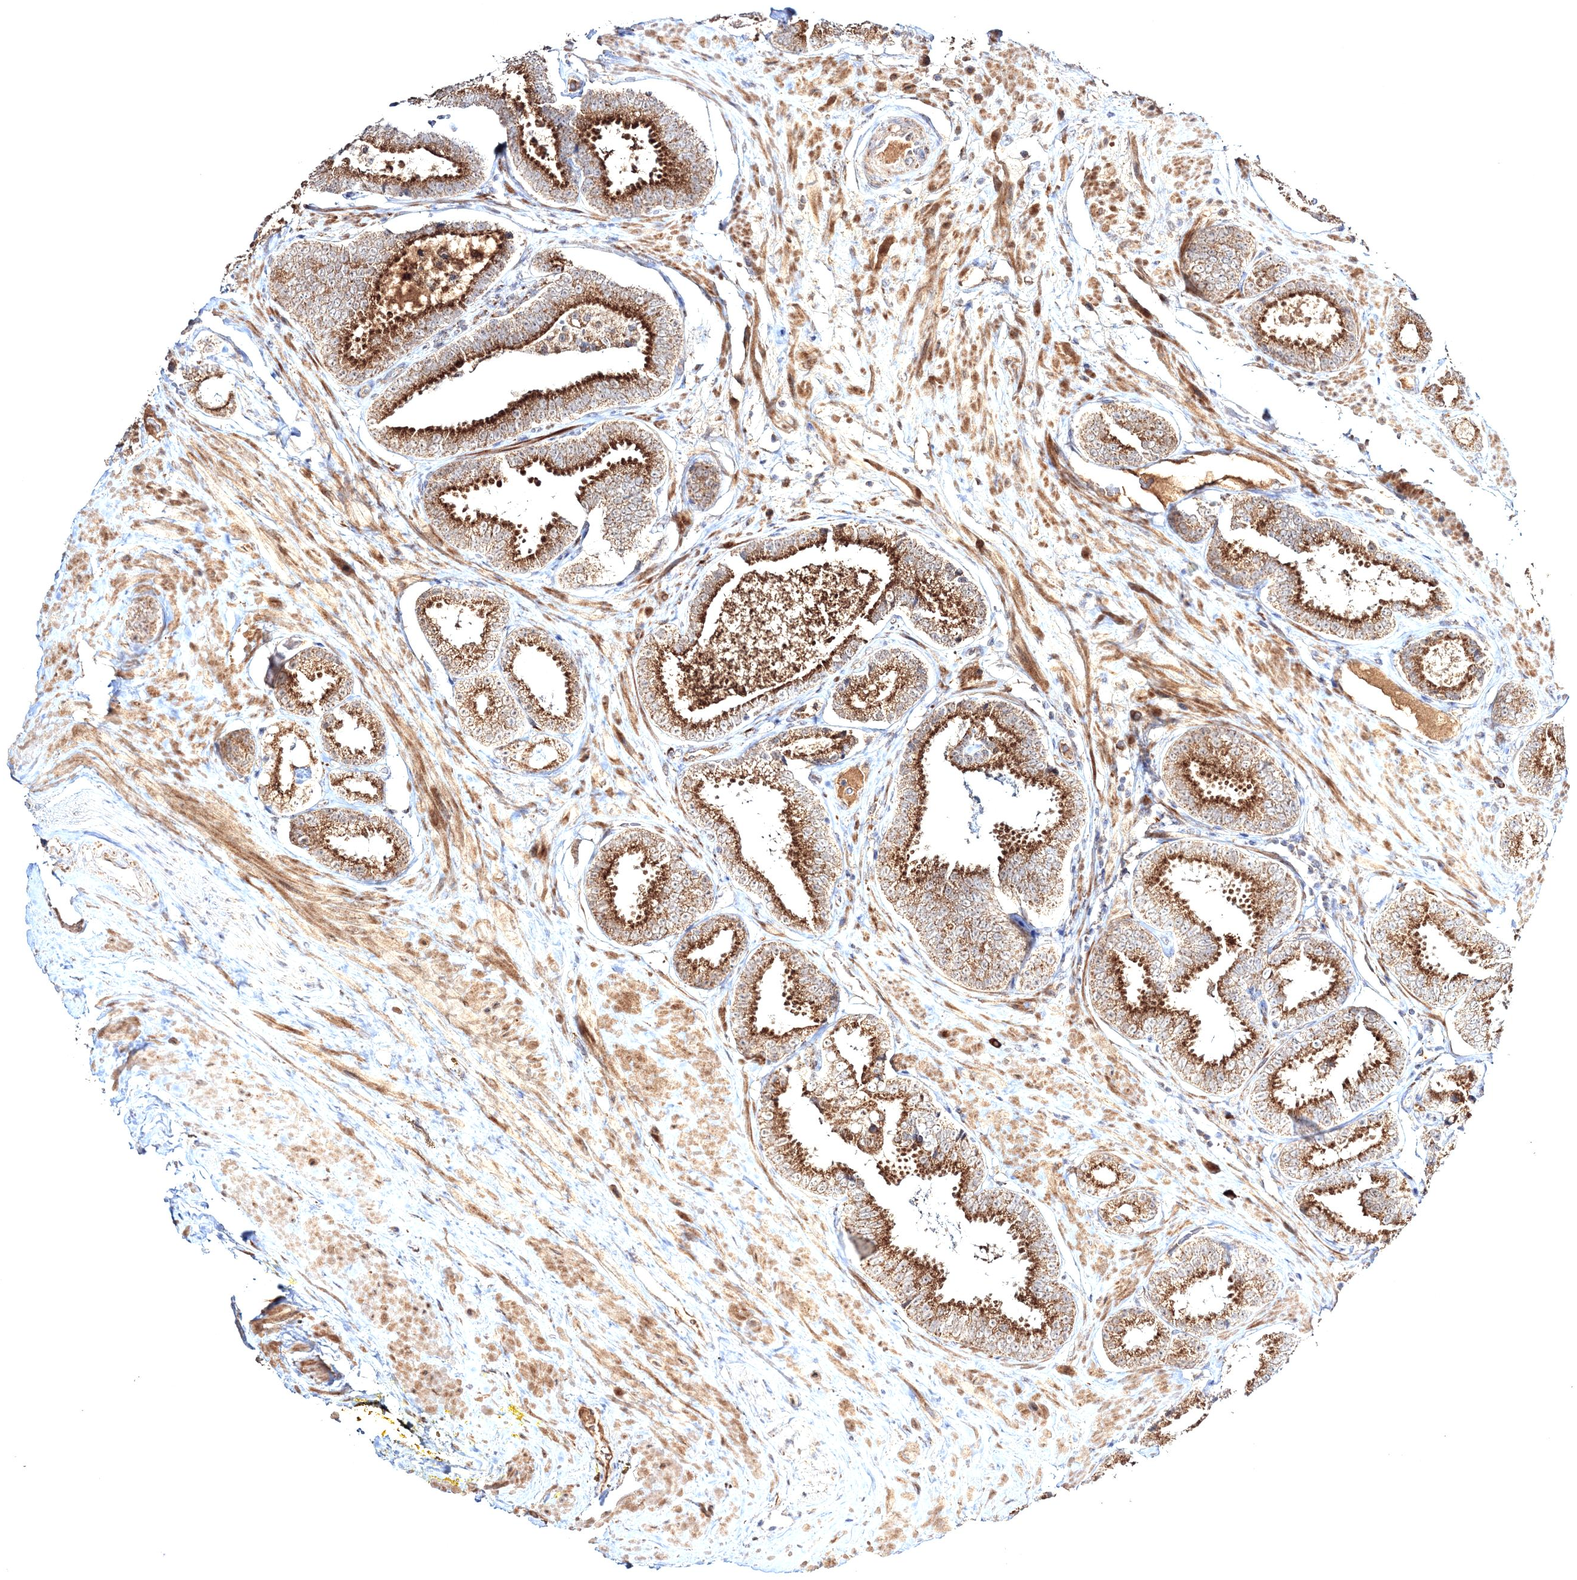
{"staining": {"intensity": "strong", "quantity": ">75%", "location": "cytoplasmic/membranous"}, "tissue": "prostate cancer", "cell_type": "Tumor cells", "image_type": "cancer", "snomed": [{"axis": "morphology", "description": "Adenocarcinoma, Low grade"}, {"axis": "topography", "description": "Prostate"}], "caption": "DAB (3,3'-diaminobenzidine) immunohistochemical staining of human prostate low-grade adenocarcinoma exhibits strong cytoplasmic/membranous protein expression in approximately >75% of tumor cells. The staining was performed using DAB, with brown indicating positive protein expression. Nuclei are stained blue with hematoxylin.", "gene": "PEX13", "patient": {"sex": "male", "age": 71}}